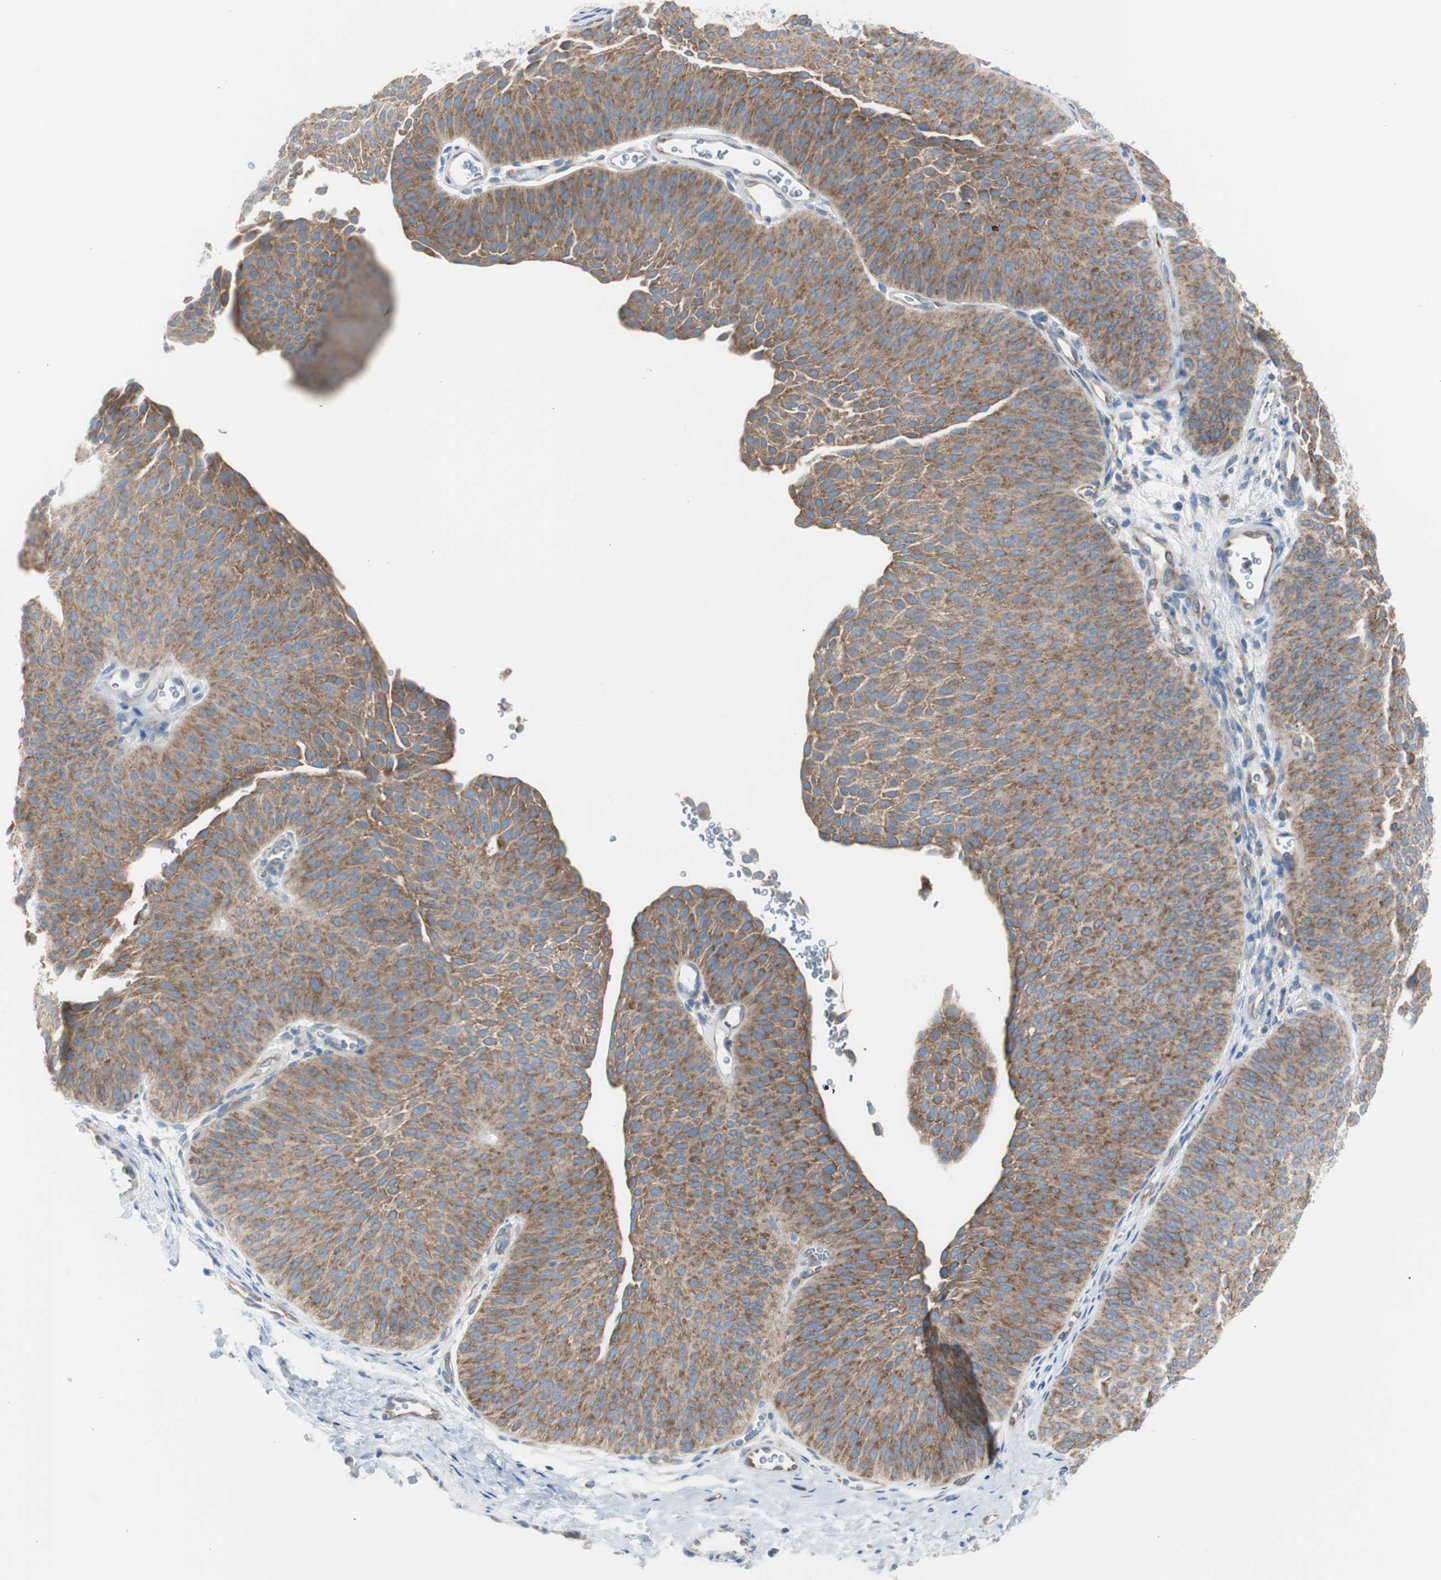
{"staining": {"intensity": "moderate", "quantity": ">75%", "location": "cytoplasmic/membranous"}, "tissue": "urothelial cancer", "cell_type": "Tumor cells", "image_type": "cancer", "snomed": [{"axis": "morphology", "description": "Urothelial carcinoma, Low grade"}, {"axis": "topography", "description": "Urinary bladder"}], "caption": "The image demonstrates a brown stain indicating the presence of a protein in the cytoplasmic/membranous of tumor cells in urothelial cancer.", "gene": "RPS12", "patient": {"sex": "female", "age": 60}}